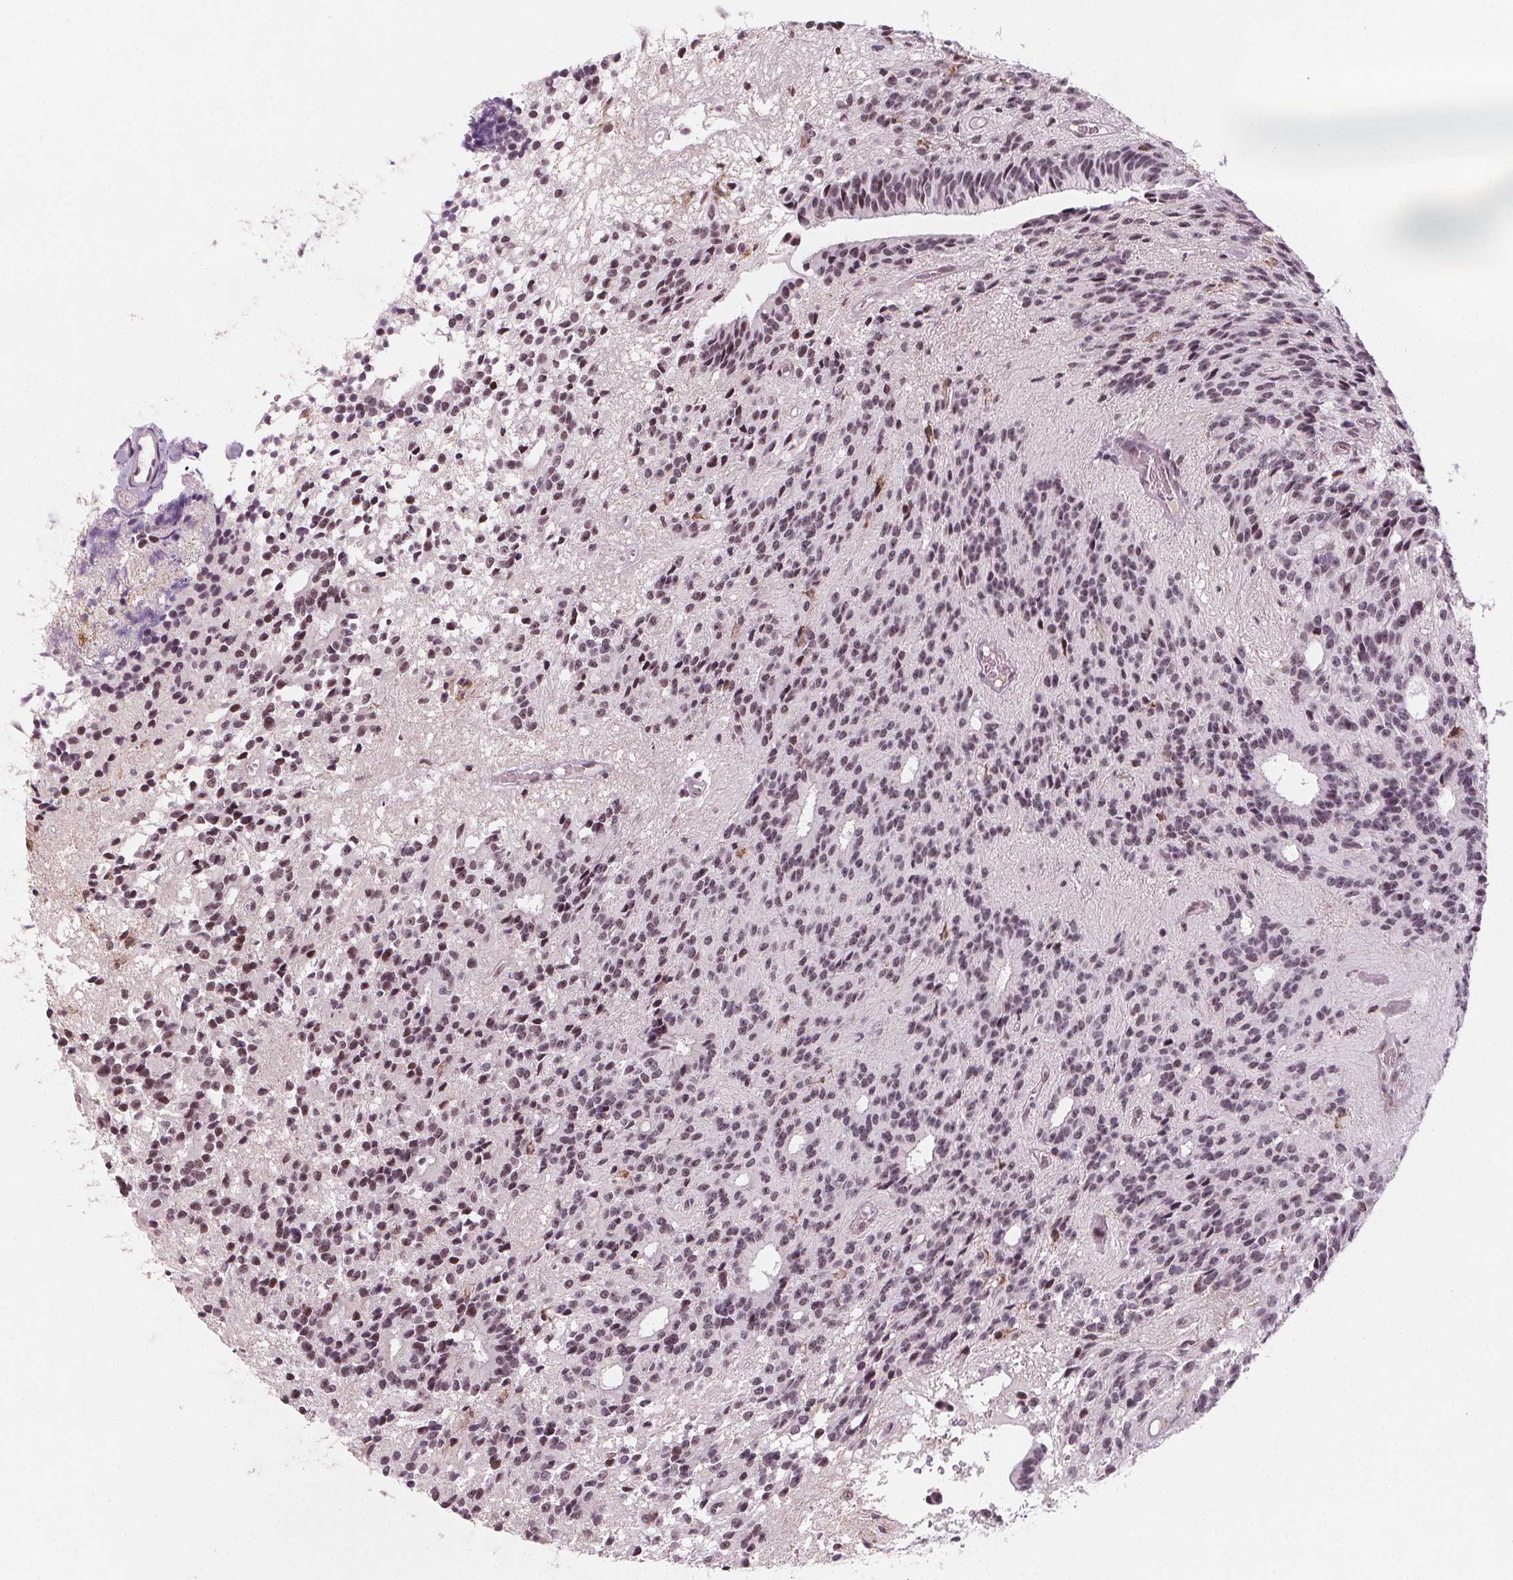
{"staining": {"intensity": "moderate", "quantity": "<25%", "location": "nuclear"}, "tissue": "glioma", "cell_type": "Tumor cells", "image_type": "cancer", "snomed": [{"axis": "morphology", "description": "Glioma, malignant, Low grade"}, {"axis": "topography", "description": "Brain"}], "caption": "High-power microscopy captured an immunohistochemistry (IHC) micrograph of low-grade glioma (malignant), revealing moderate nuclear expression in about <25% of tumor cells.", "gene": "DPM2", "patient": {"sex": "male", "age": 31}}